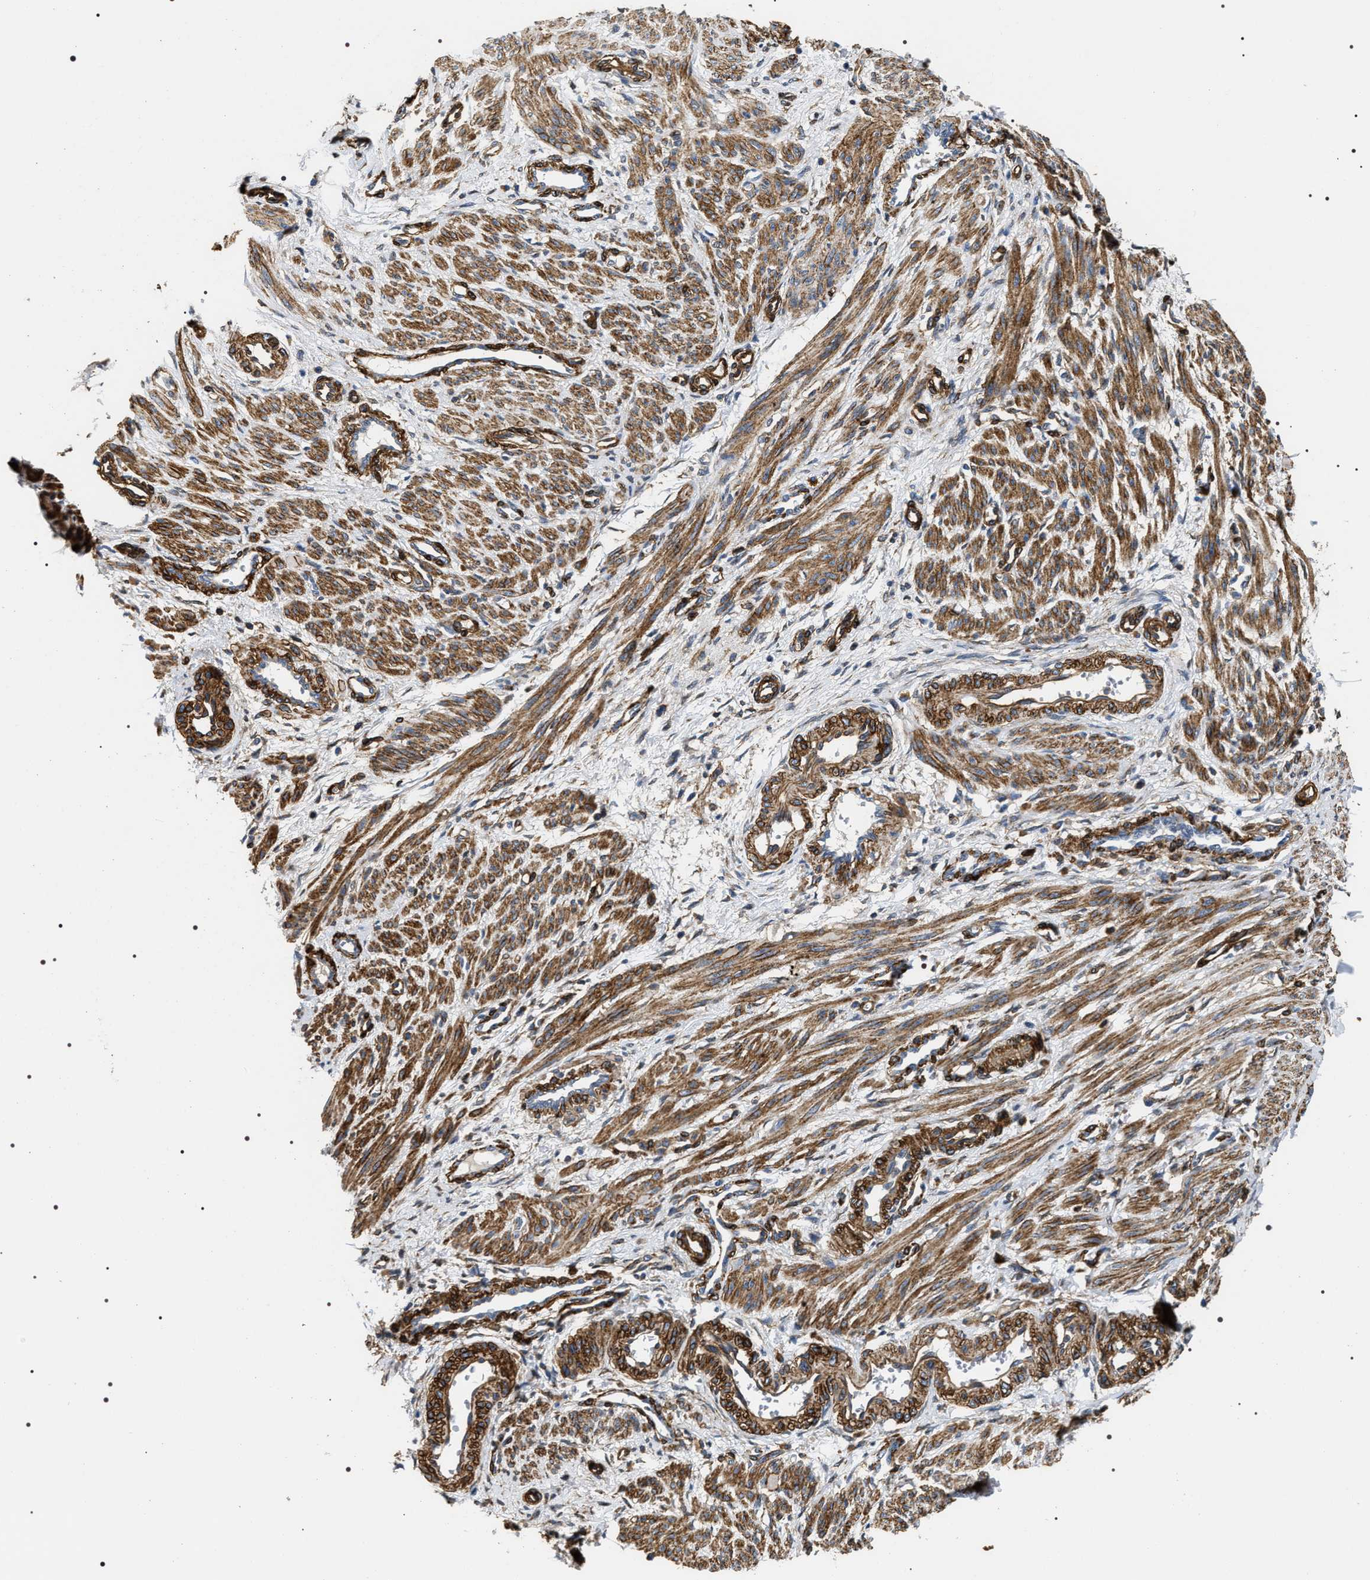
{"staining": {"intensity": "moderate", "quantity": ">75%", "location": "cytoplasmic/membranous"}, "tissue": "smooth muscle", "cell_type": "Smooth muscle cells", "image_type": "normal", "snomed": [{"axis": "morphology", "description": "Normal tissue, NOS"}, {"axis": "topography", "description": "Endometrium"}], "caption": "Moderate cytoplasmic/membranous protein staining is identified in about >75% of smooth muscle cells in smooth muscle.", "gene": "ZC3HAV1L", "patient": {"sex": "female", "age": 33}}